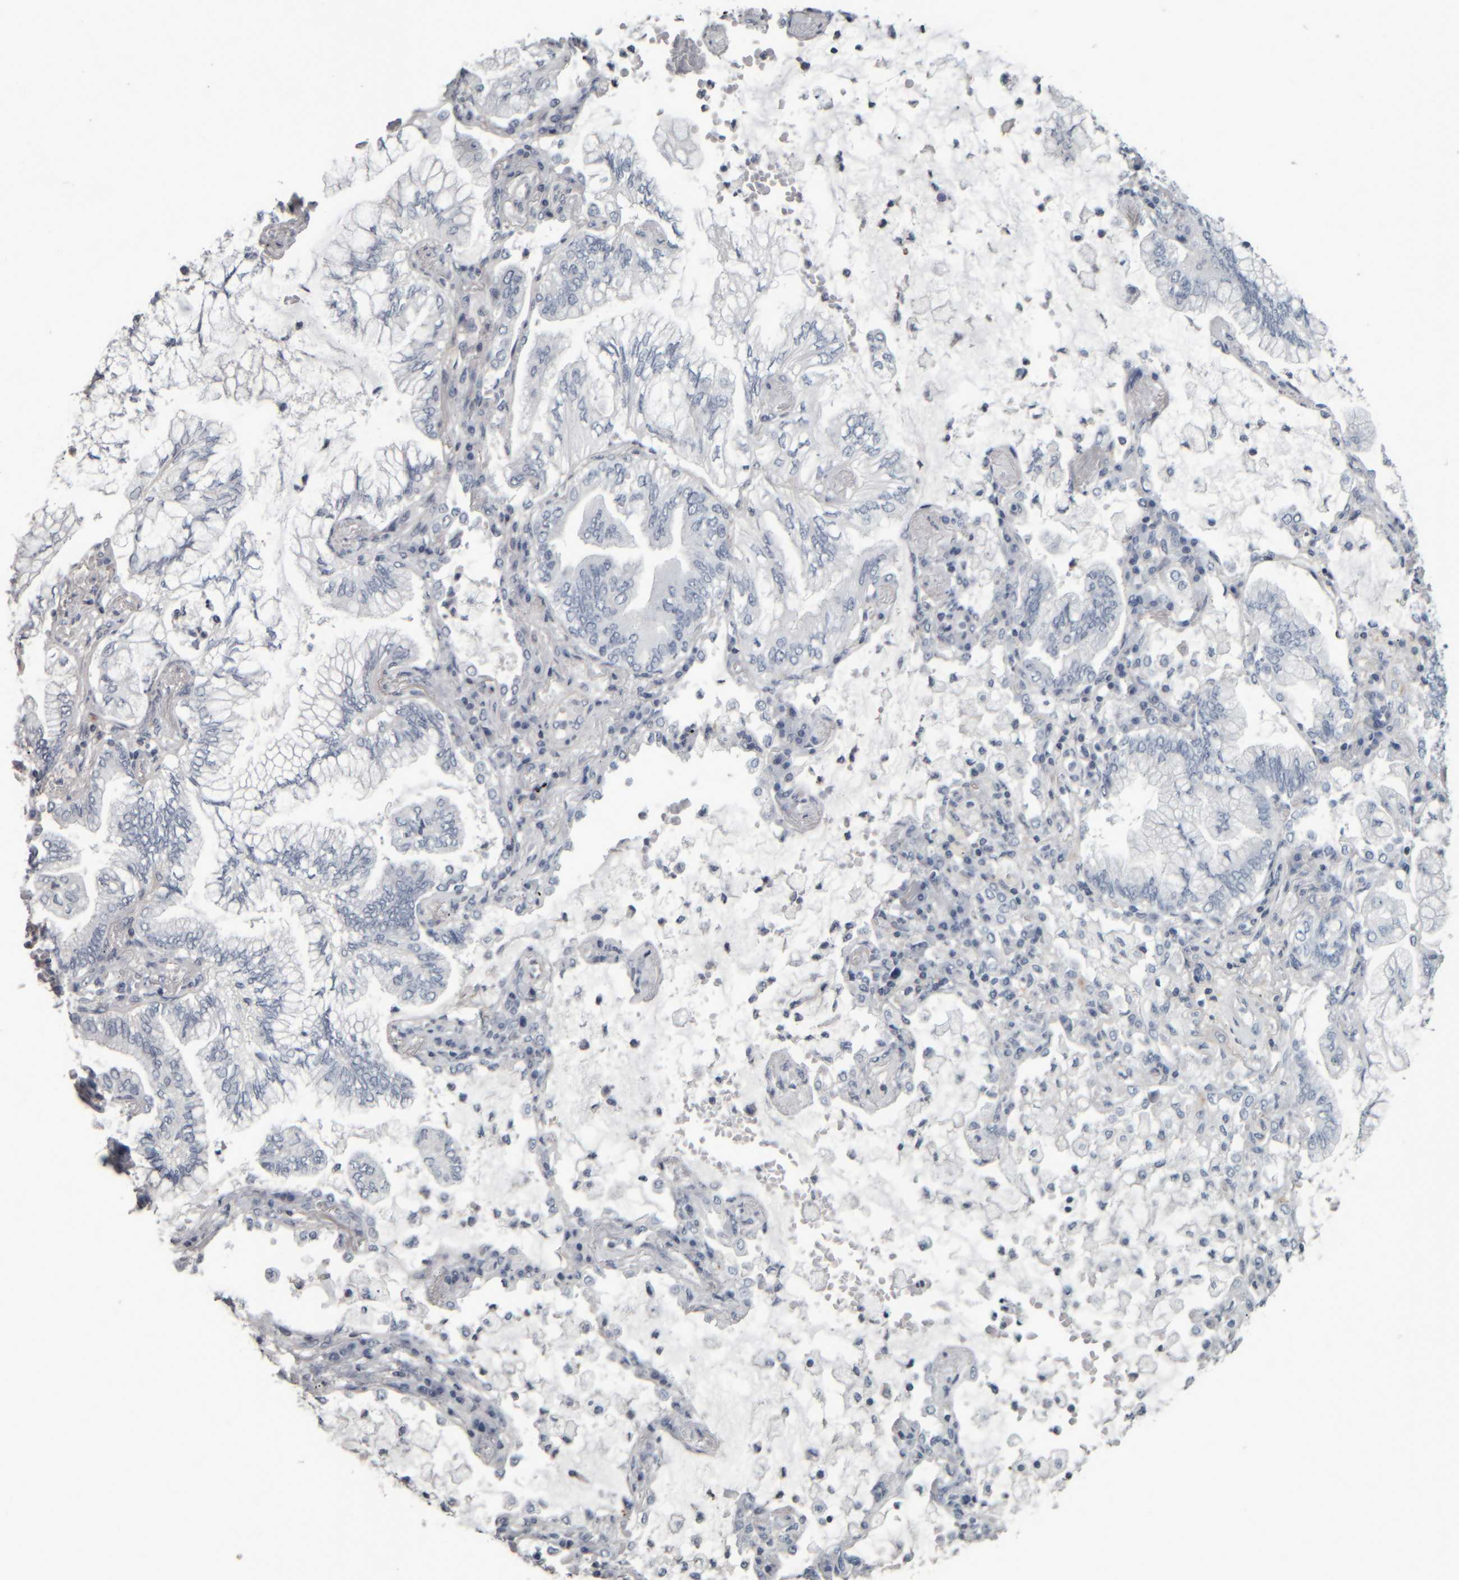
{"staining": {"intensity": "negative", "quantity": "none", "location": "none"}, "tissue": "lung cancer", "cell_type": "Tumor cells", "image_type": "cancer", "snomed": [{"axis": "morphology", "description": "Adenocarcinoma, NOS"}, {"axis": "topography", "description": "Lung"}], "caption": "Immunohistochemistry (IHC) histopathology image of adenocarcinoma (lung) stained for a protein (brown), which displays no positivity in tumor cells.", "gene": "CAVIN4", "patient": {"sex": "female", "age": 70}}